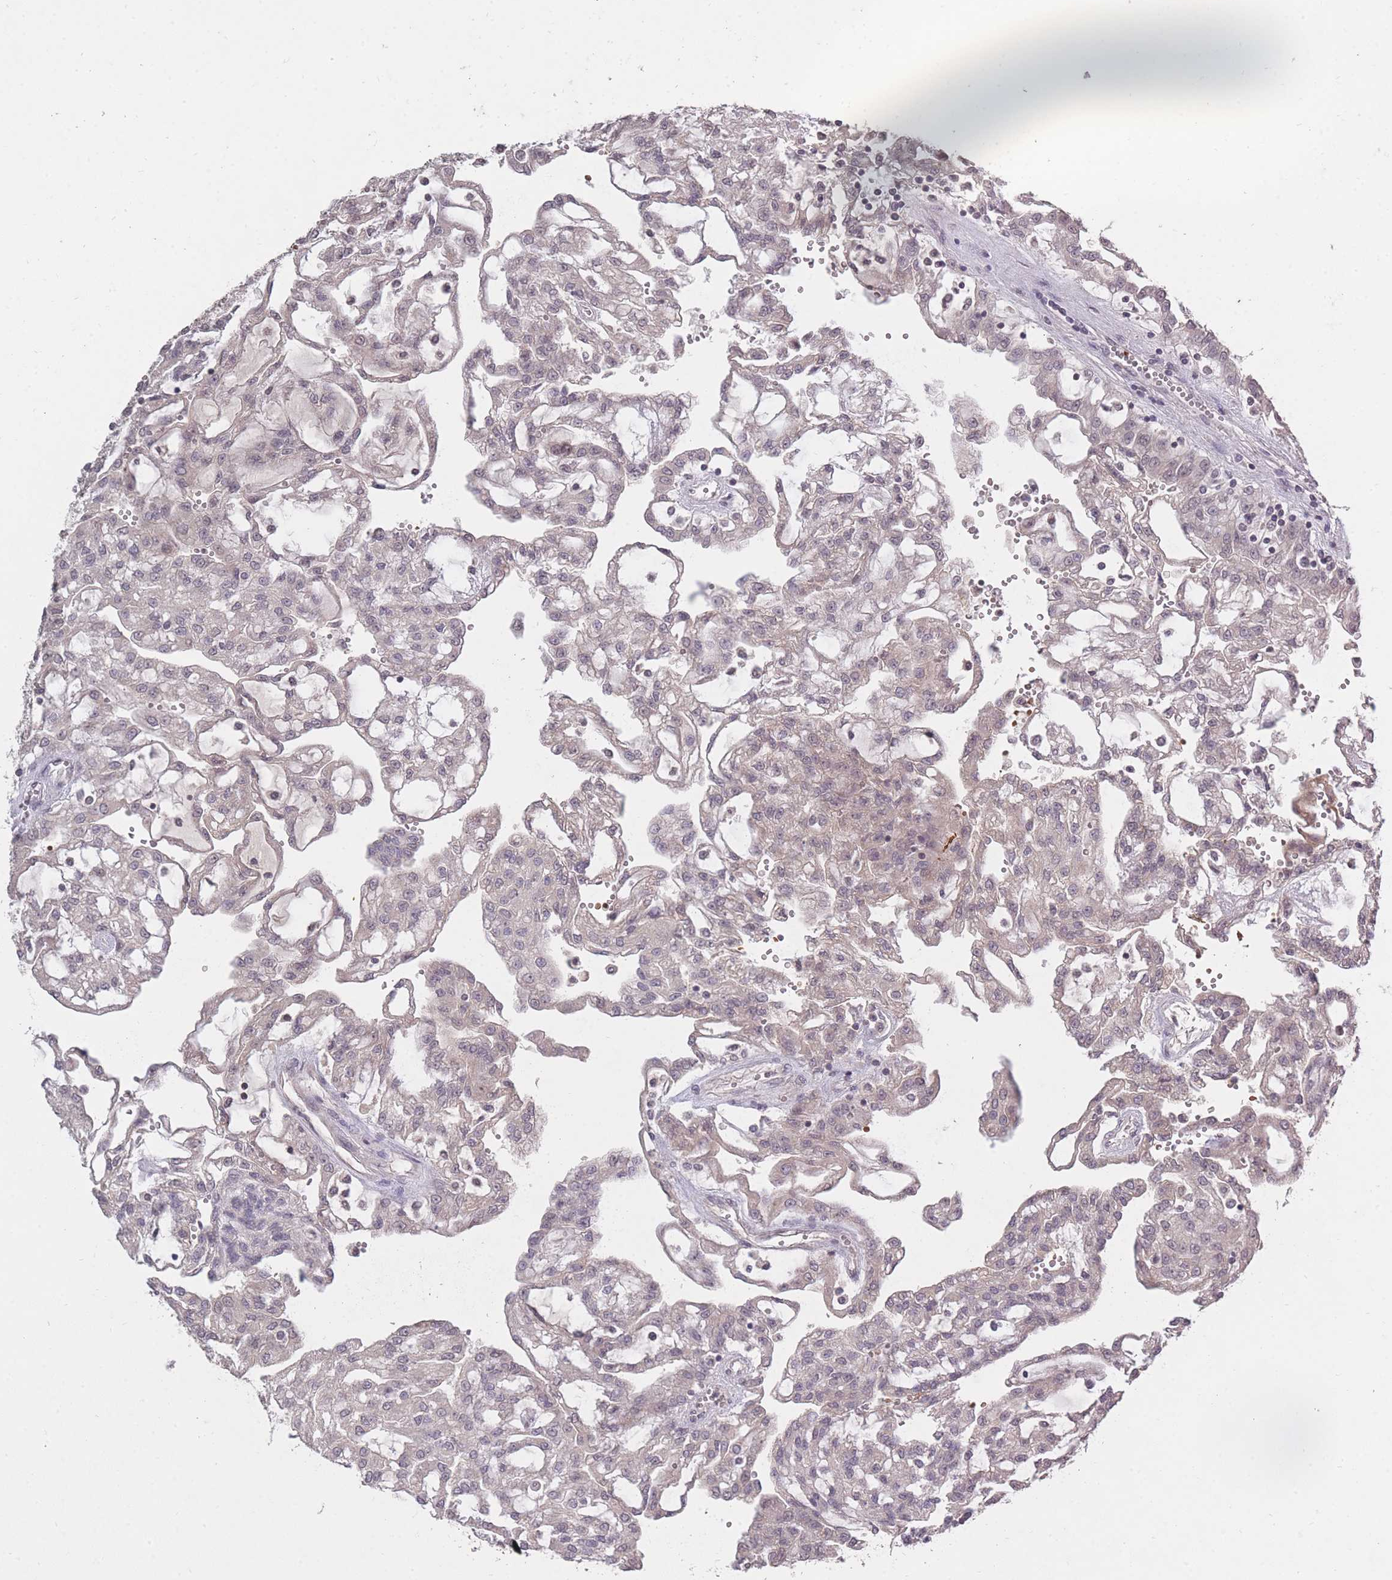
{"staining": {"intensity": "negative", "quantity": "none", "location": "none"}, "tissue": "renal cancer", "cell_type": "Tumor cells", "image_type": "cancer", "snomed": [{"axis": "morphology", "description": "Adenocarcinoma, NOS"}, {"axis": "topography", "description": "Kidney"}], "caption": "DAB immunohistochemical staining of adenocarcinoma (renal) demonstrates no significant staining in tumor cells.", "gene": "ADCYAP1R1", "patient": {"sex": "male", "age": 63}}